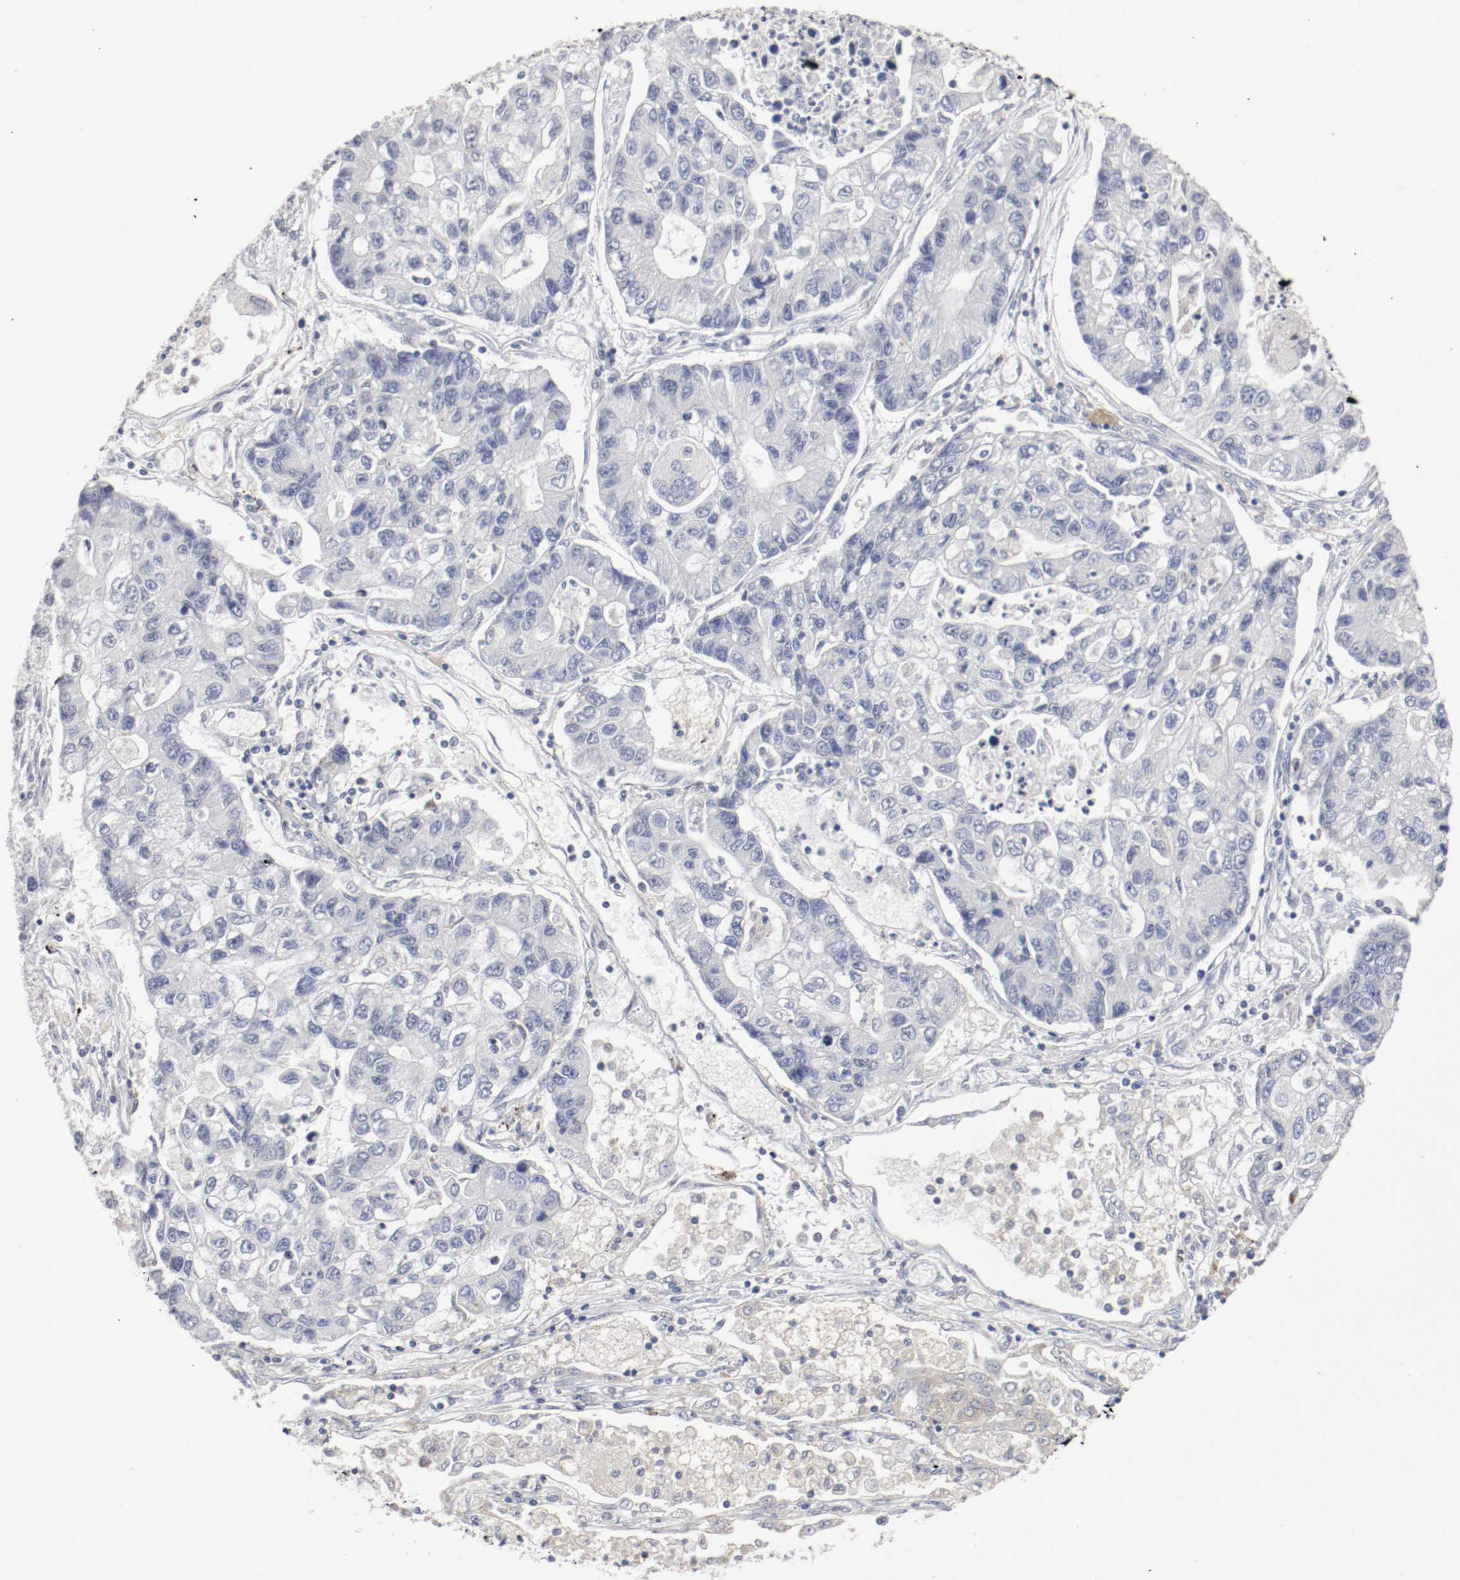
{"staining": {"intensity": "negative", "quantity": "none", "location": "none"}, "tissue": "lung cancer", "cell_type": "Tumor cells", "image_type": "cancer", "snomed": [{"axis": "morphology", "description": "Adenocarcinoma, NOS"}, {"axis": "topography", "description": "Lung"}], "caption": "The histopathology image demonstrates no significant staining in tumor cells of lung cancer (adenocarcinoma). Nuclei are stained in blue.", "gene": "FGFBP1", "patient": {"sex": "female", "age": 51}}